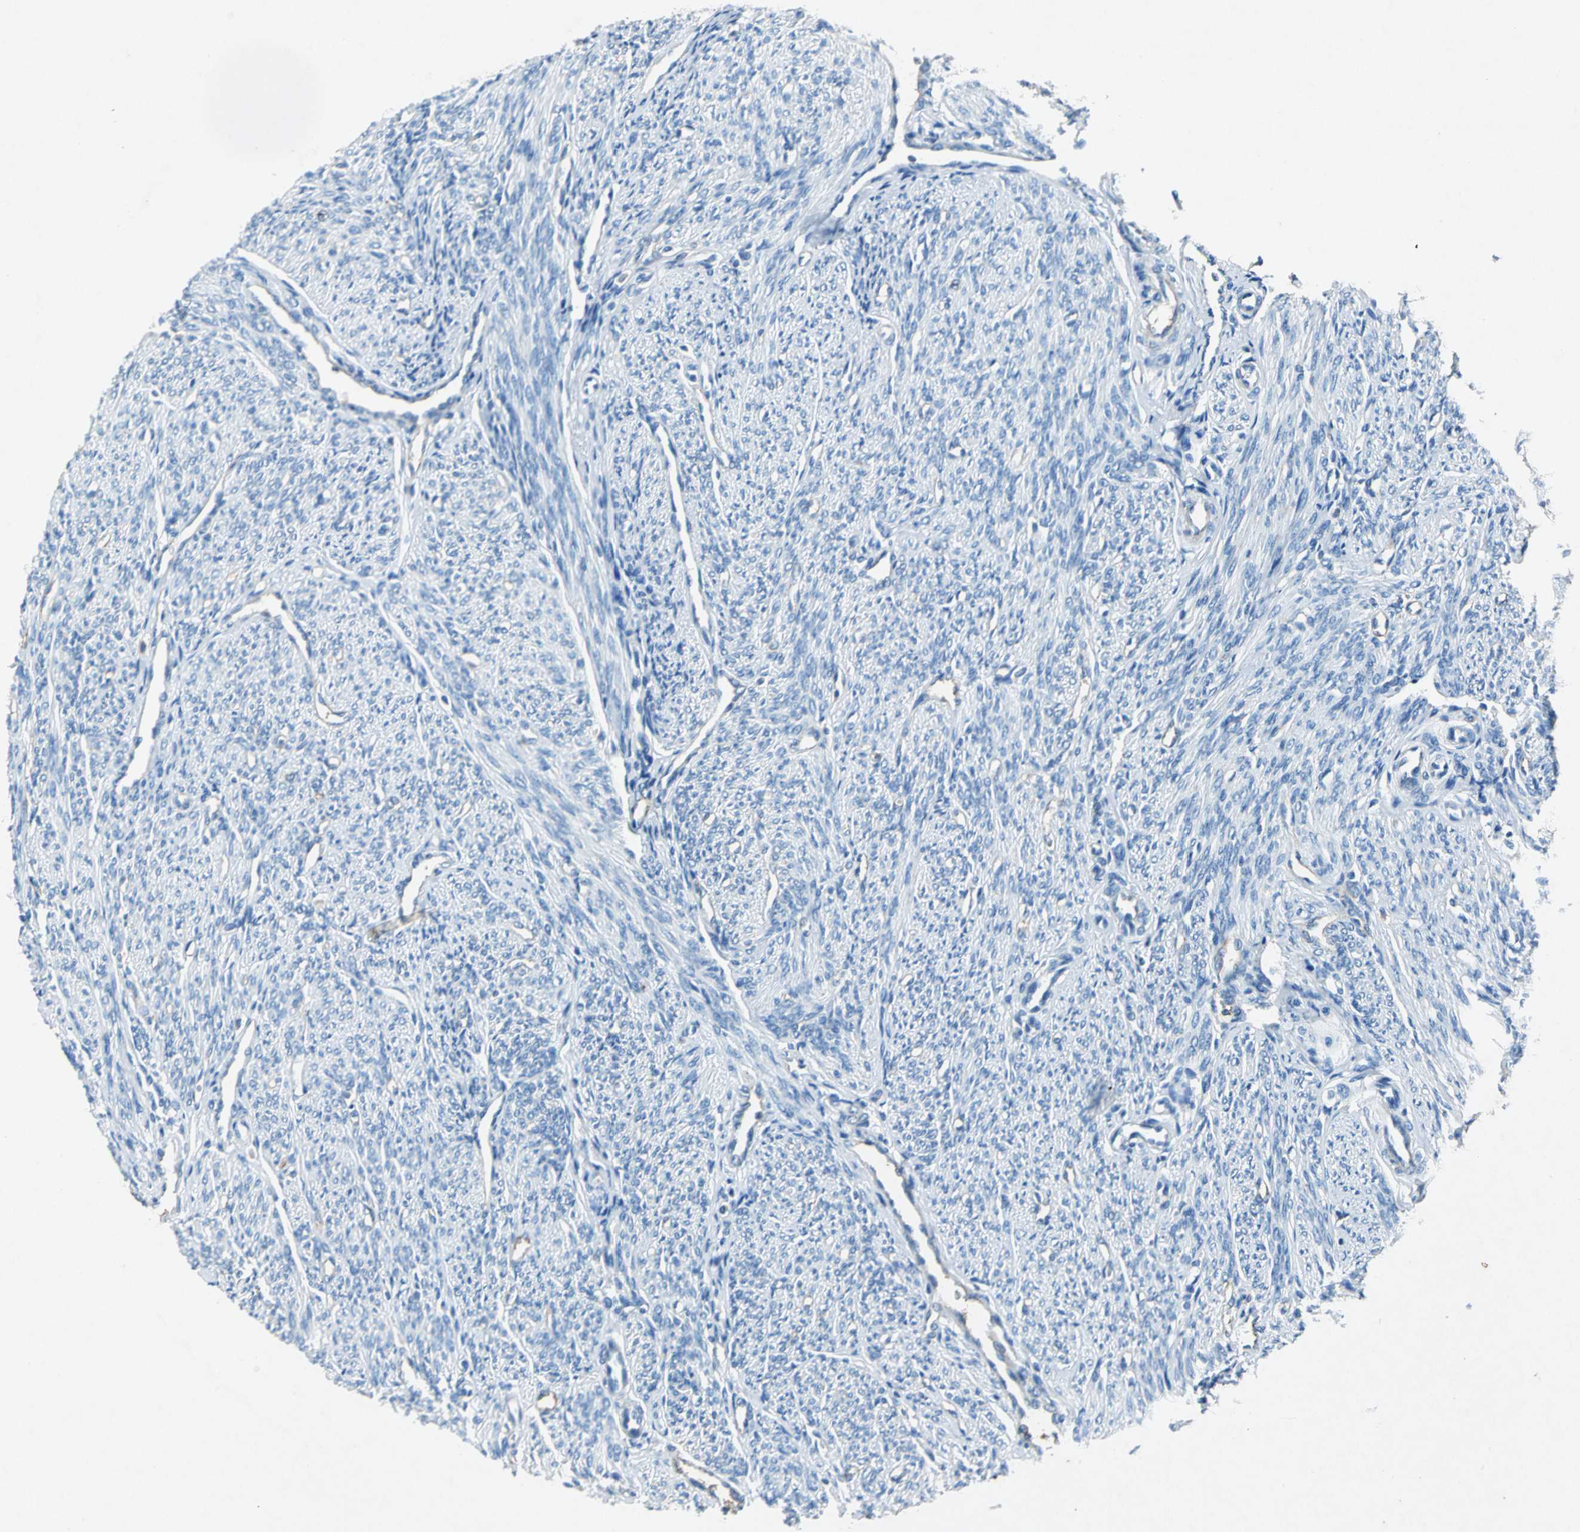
{"staining": {"intensity": "negative", "quantity": "none", "location": "none"}, "tissue": "smooth muscle", "cell_type": "Smooth muscle cells", "image_type": "normal", "snomed": [{"axis": "morphology", "description": "Normal tissue, NOS"}, {"axis": "topography", "description": "Smooth muscle"}], "caption": "Immunohistochemistry (IHC) micrograph of benign human smooth muscle stained for a protein (brown), which displays no staining in smooth muscle cells.", "gene": "RPS13", "patient": {"sex": "female", "age": 65}}